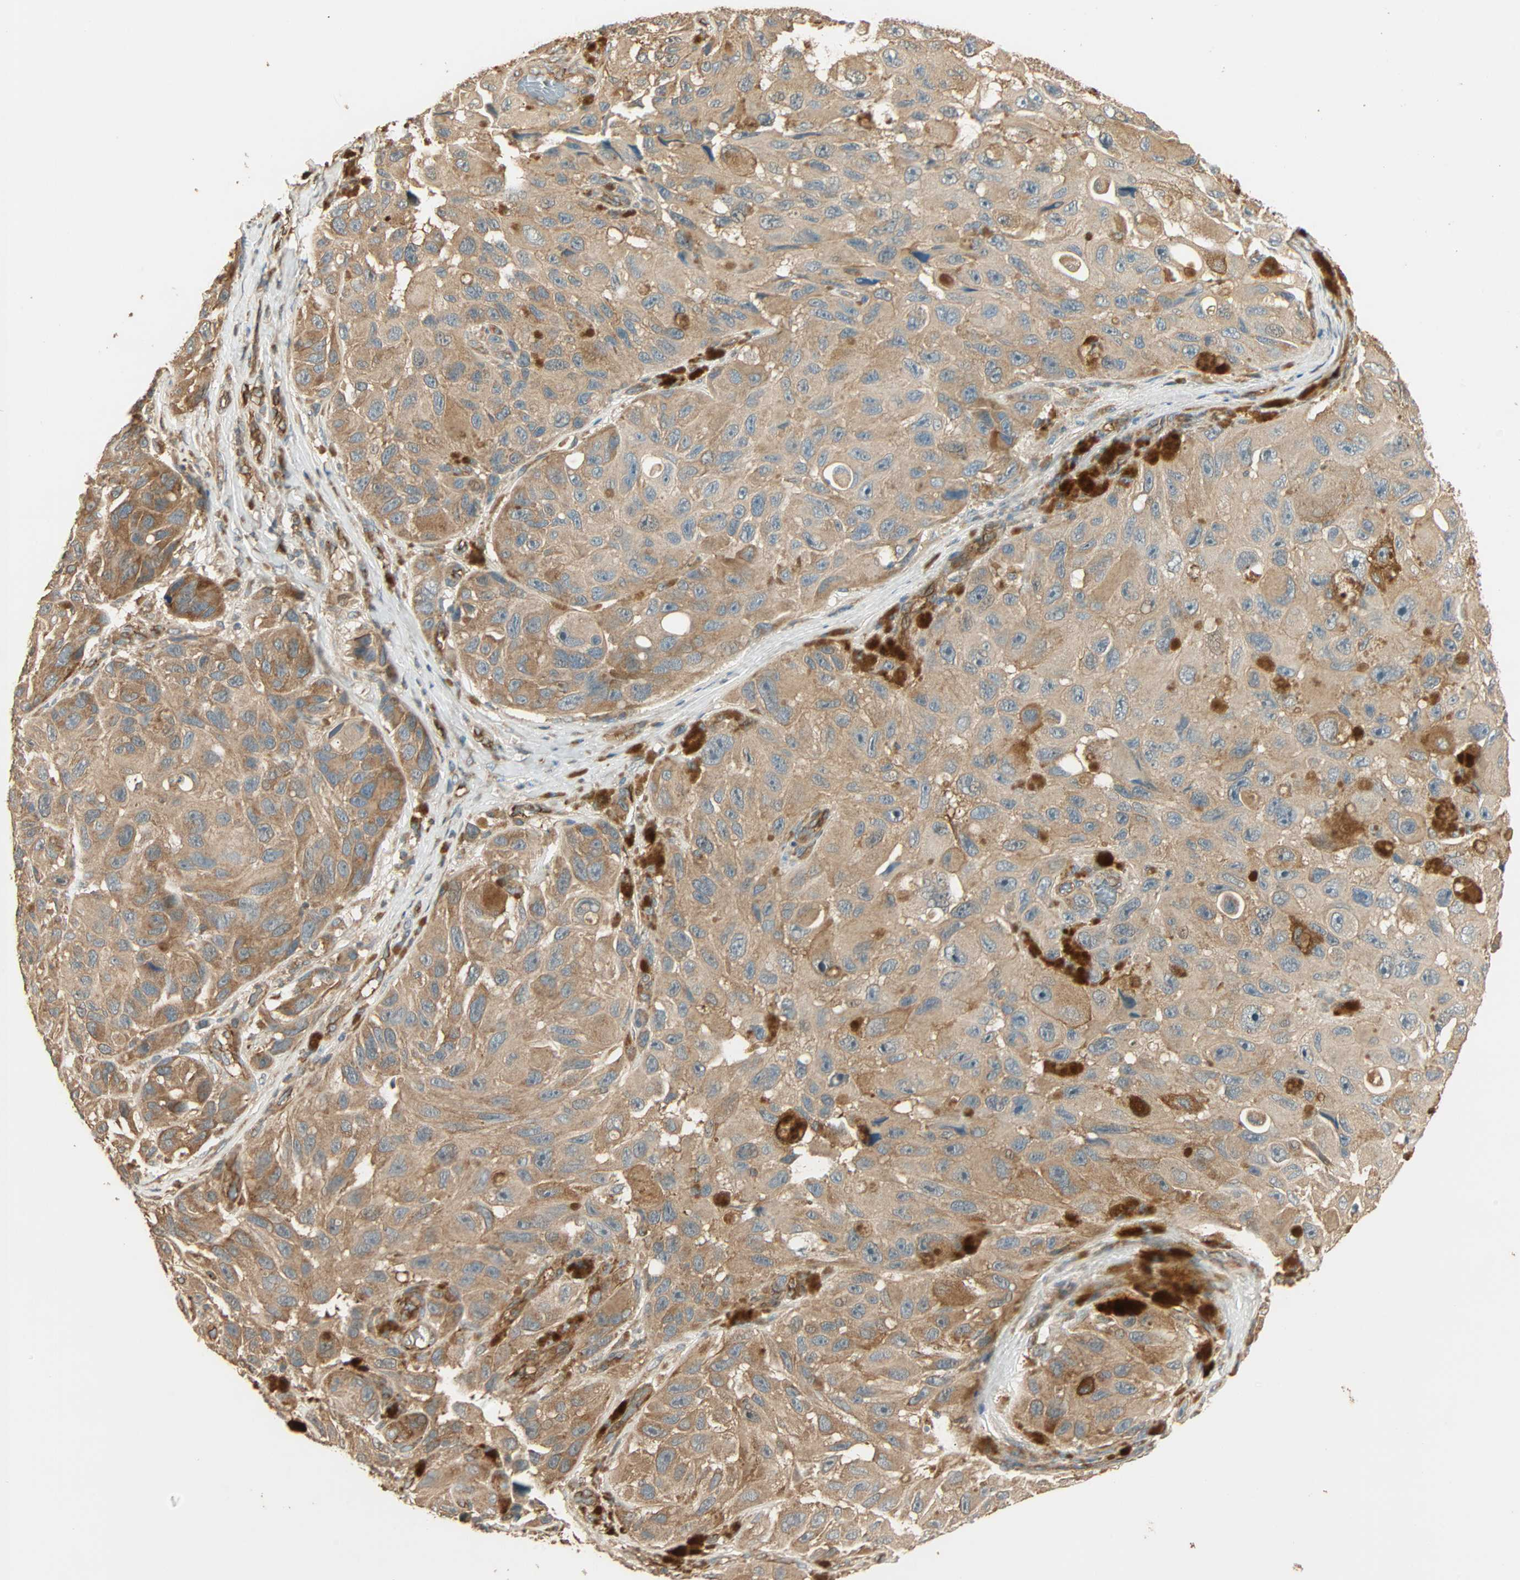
{"staining": {"intensity": "moderate", "quantity": ">75%", "location": "cytoplasmic/membranous"}, "tissue": "melanoma", "cell_type": "Tumor cells", "image_type": "cancer", "snomed": [{"axis": "morphology", "description": "Malignant melanoma, NOS"}, {"axis": "topography", "description": "Skin"}], "caption": "Moderate cytoplasmic/membranous staining is seen in approximately >75% of tumor cells in melanoma.", "gene": "GALK1", "patient": {"sex": "female", "age": 73}}